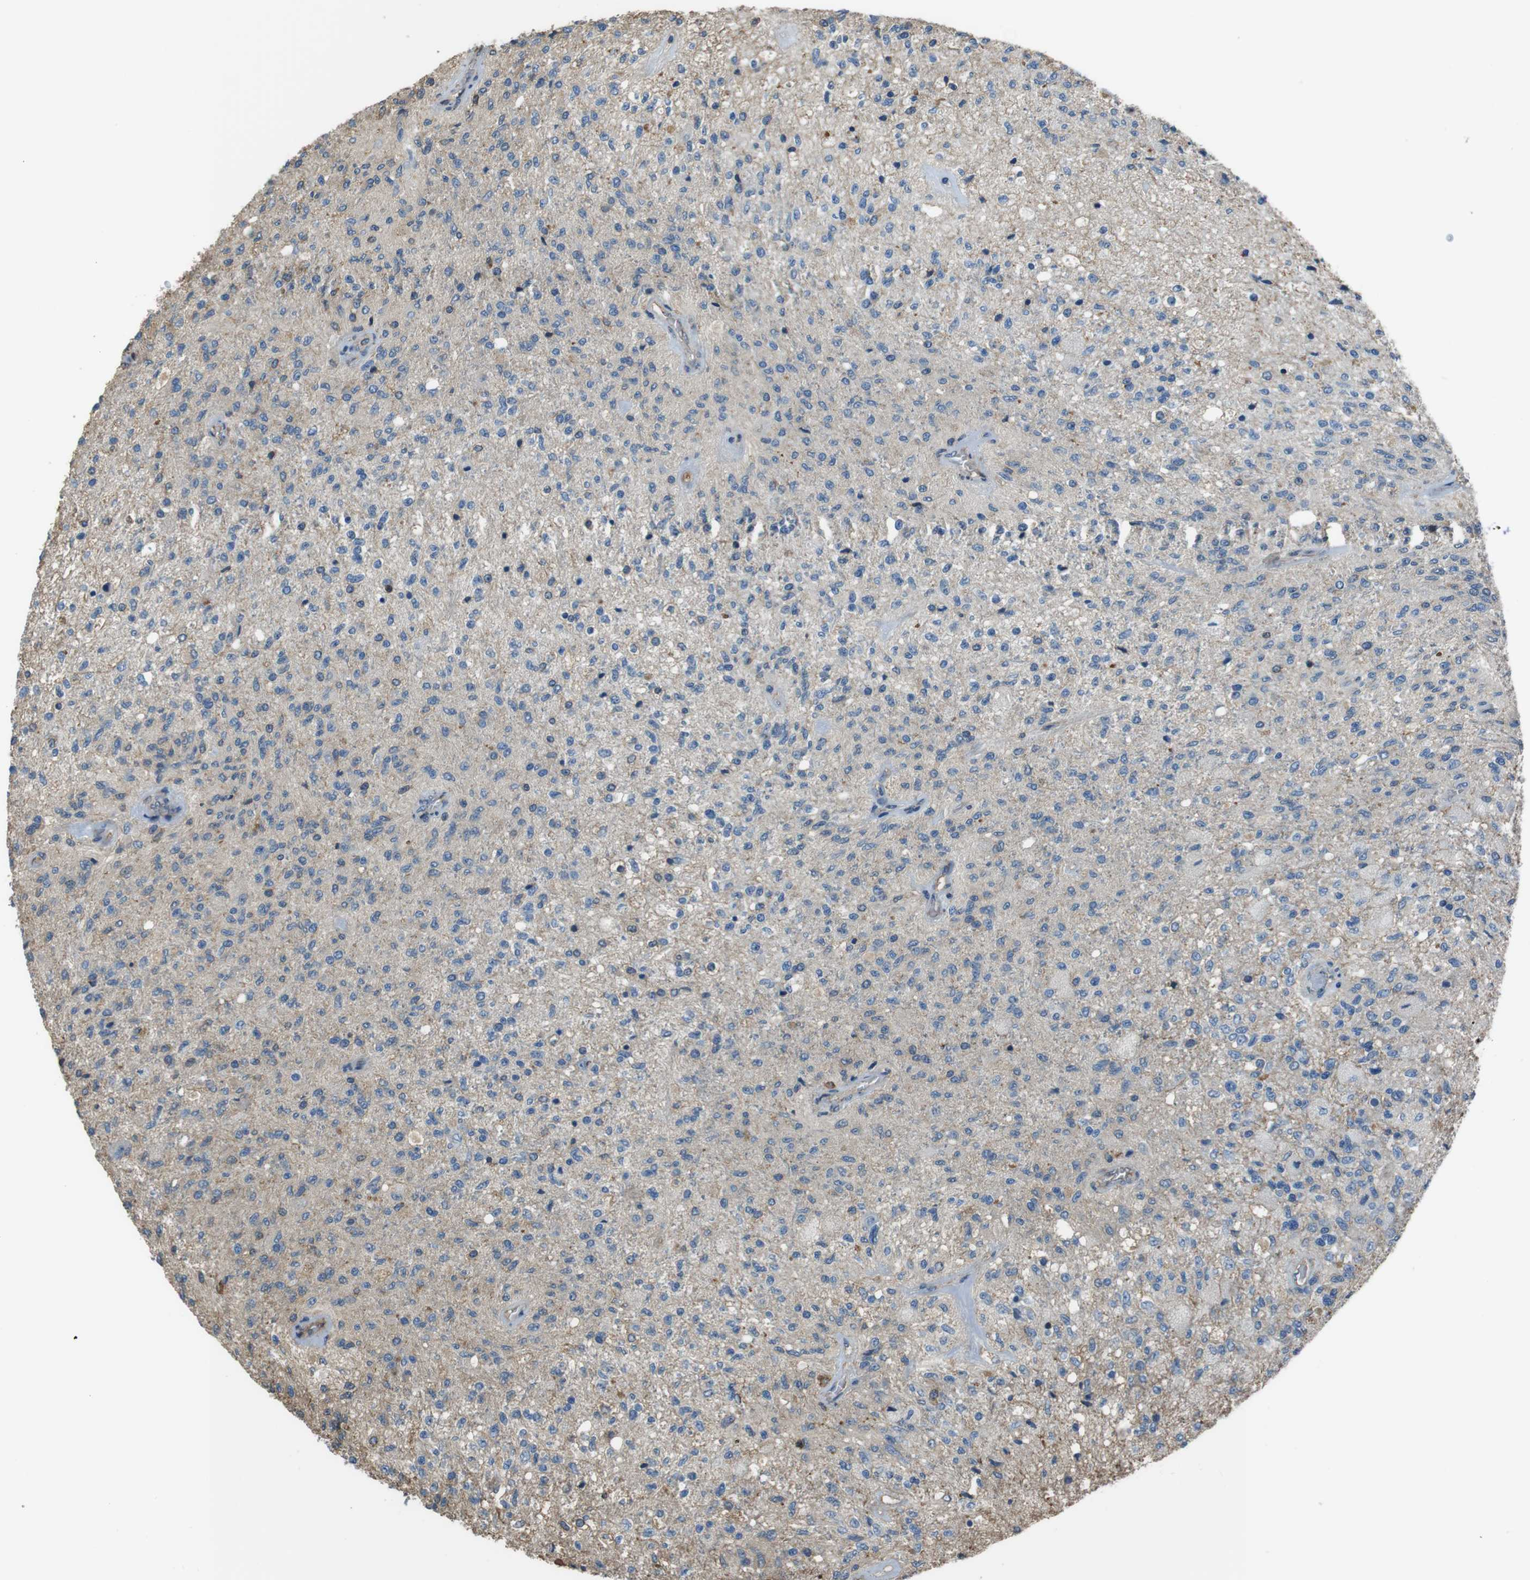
{"staining": {"intensity": "weak", "quantity": "<25%", "location": "cytoplasmic/membranous"}, "tissue": "glioma", "cell_type": "Tumor cells", "image_type": "cancer", "snomed": [{"axis": "morphology", "description": "Normal tissue, NOS"}, {"axis": "morphology", "description": "Glioma, malignant, High grade"}, {"axis": "topography", "description": "Cerebral cortex"}], "caption": "Protein analysis of glioma displays no significant staining in tumor cells.", "gene": "FCAR", "patient": {"sex": "male", "age": 77}}